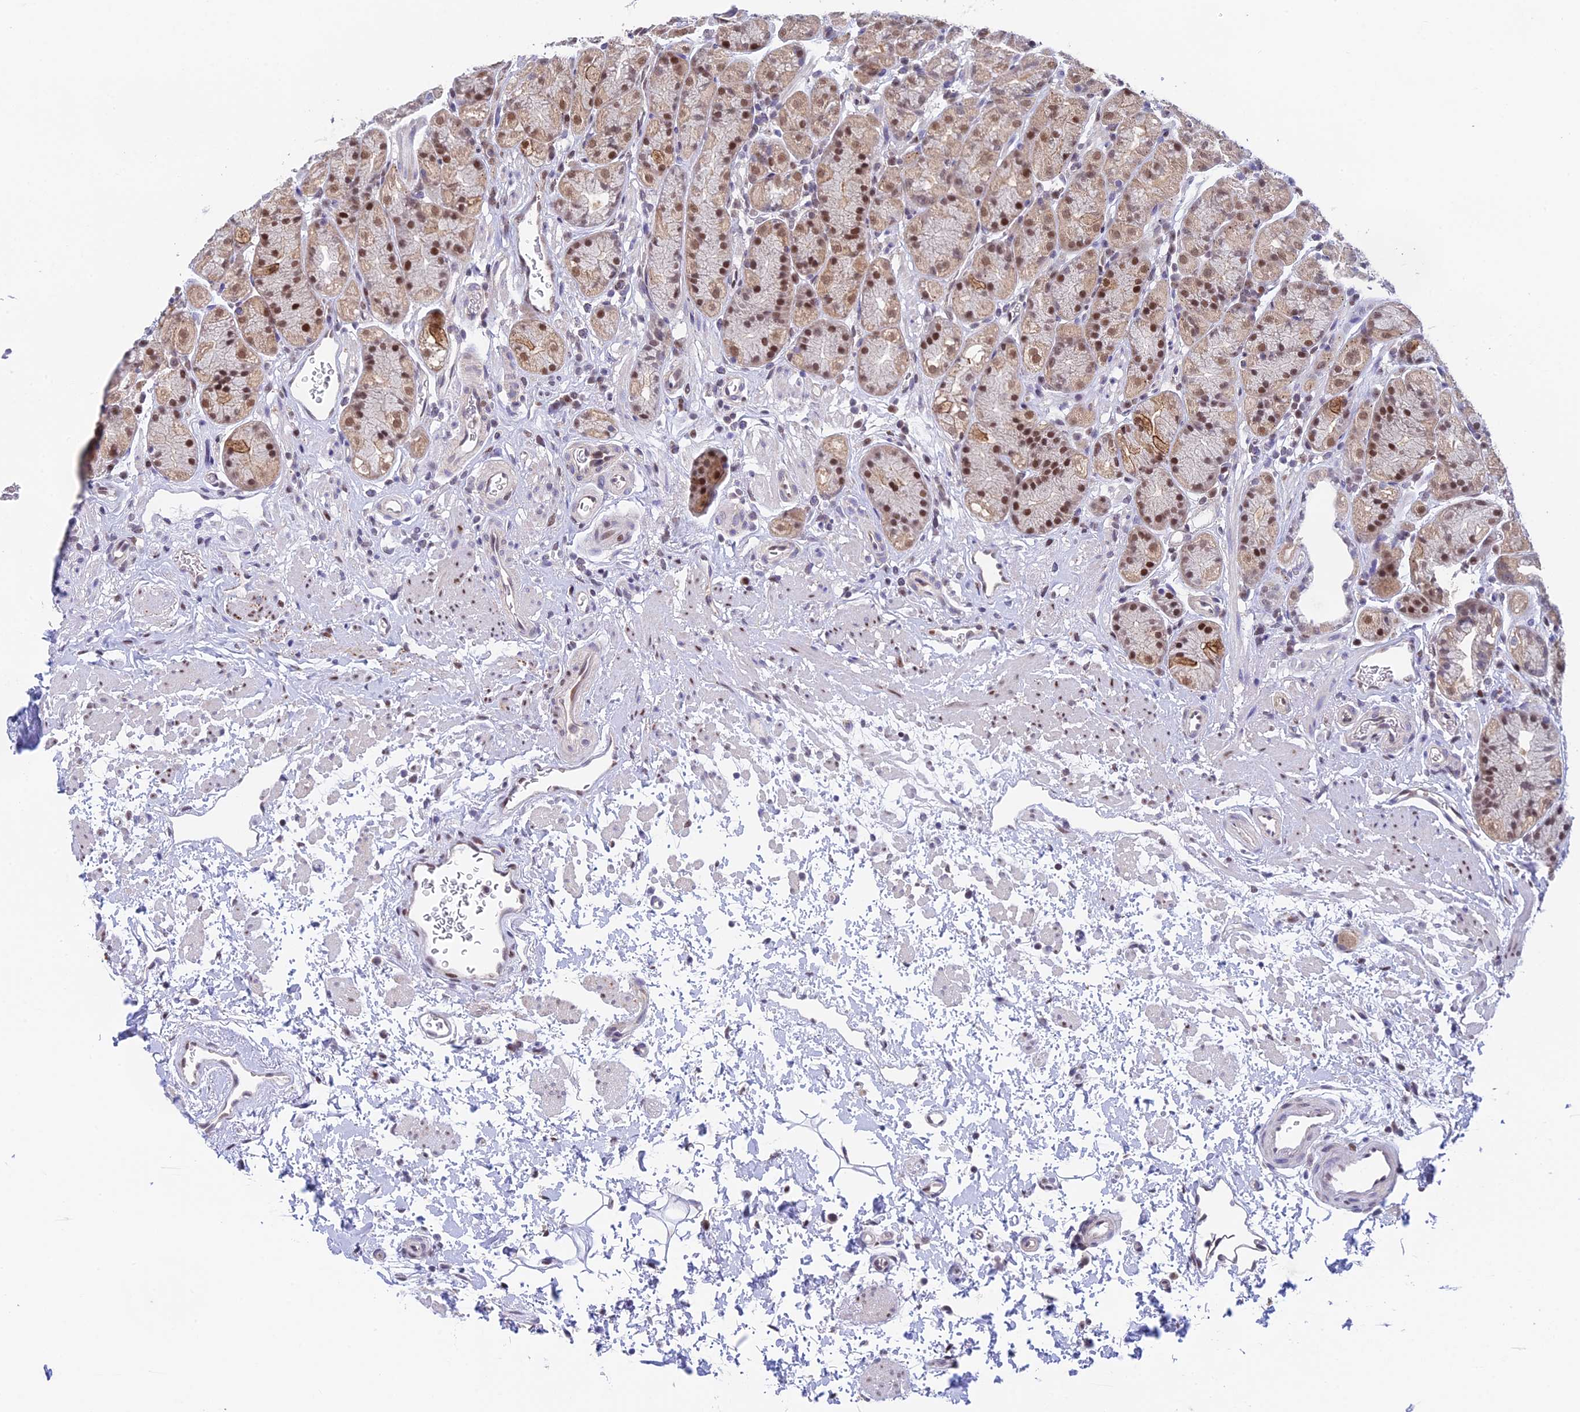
{"staining": {"intensity": "moderate", "quantity": ">75%", "location": "cytoplasmic/membranous,nuclear"}, "tissue": "stomach", "cell_type": "Glandular cells", "image_type": "normal", "snomed": [{"axis": "morphology", "description": "Normal tissue, NOS"}, {"axis": "topography", "description": "Stomach"}], "caption": "Normal stomach displays moderate cytoplasmic/membranous,nuclear expression in about >75% of glandular cells, visualized by immunohistochemistry.", "gene": "MRPL17", "patient": {"sex": "male", "age": 63}}